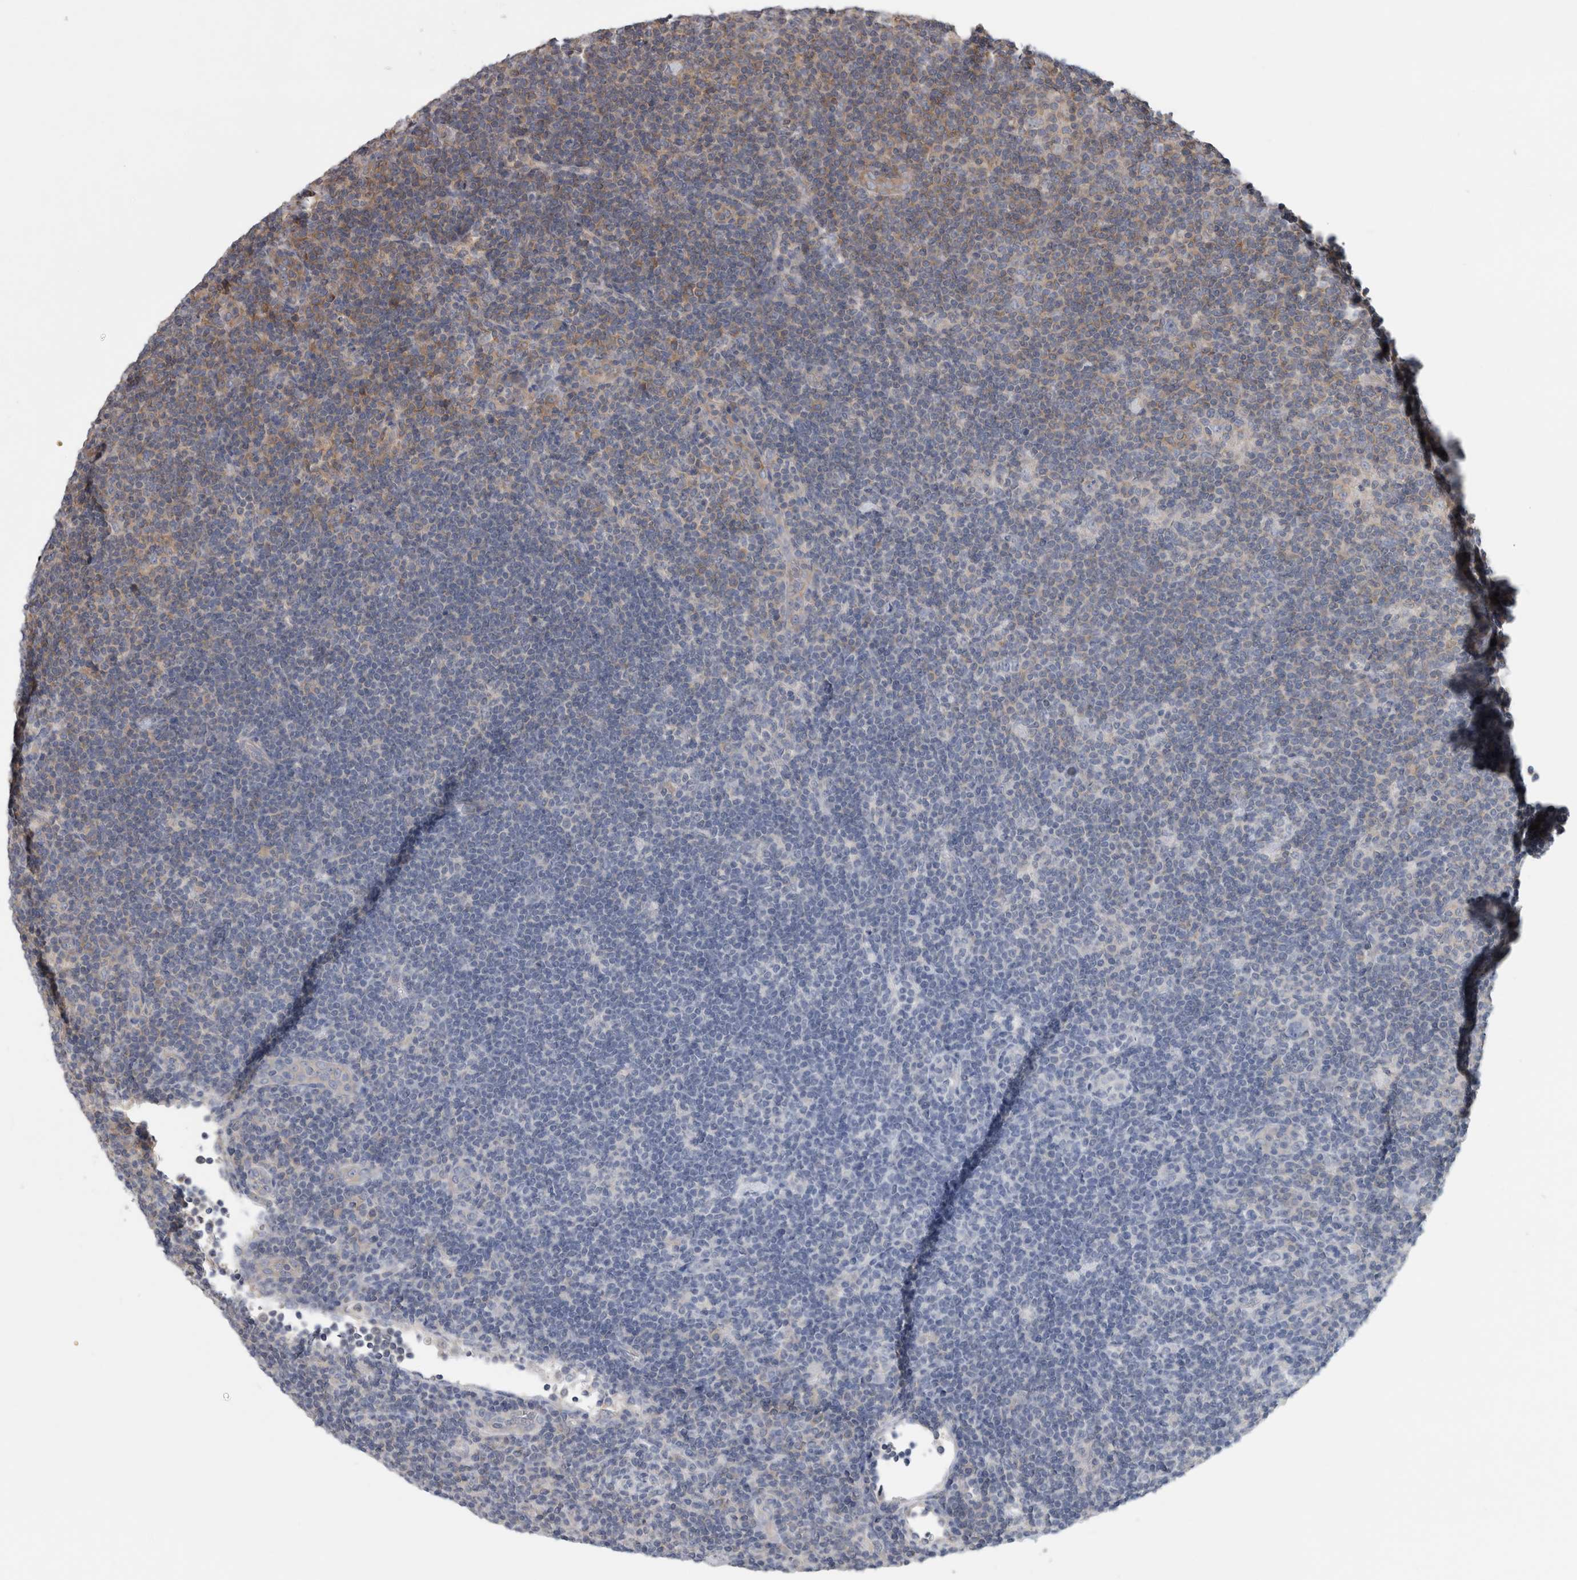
{"staining": {"intensity": "negative", "quantity": "none", "location": "none"}, "tissue": "lymphoma", "cell_type": "Tumor cells", "image_type": "cancer", "snomed": [{"axis": "morphology", "description": "Hodgkin's disease, NOS"}, {"axis": "topography", "description": "Lymph node"}], "caption": "Lymphoma stained for a protein using immunohistochemistry (IHC) reveals no positivity tumor cells.", "gene": "SFXN2", "patient": {"sex": "female", "age": 57}}